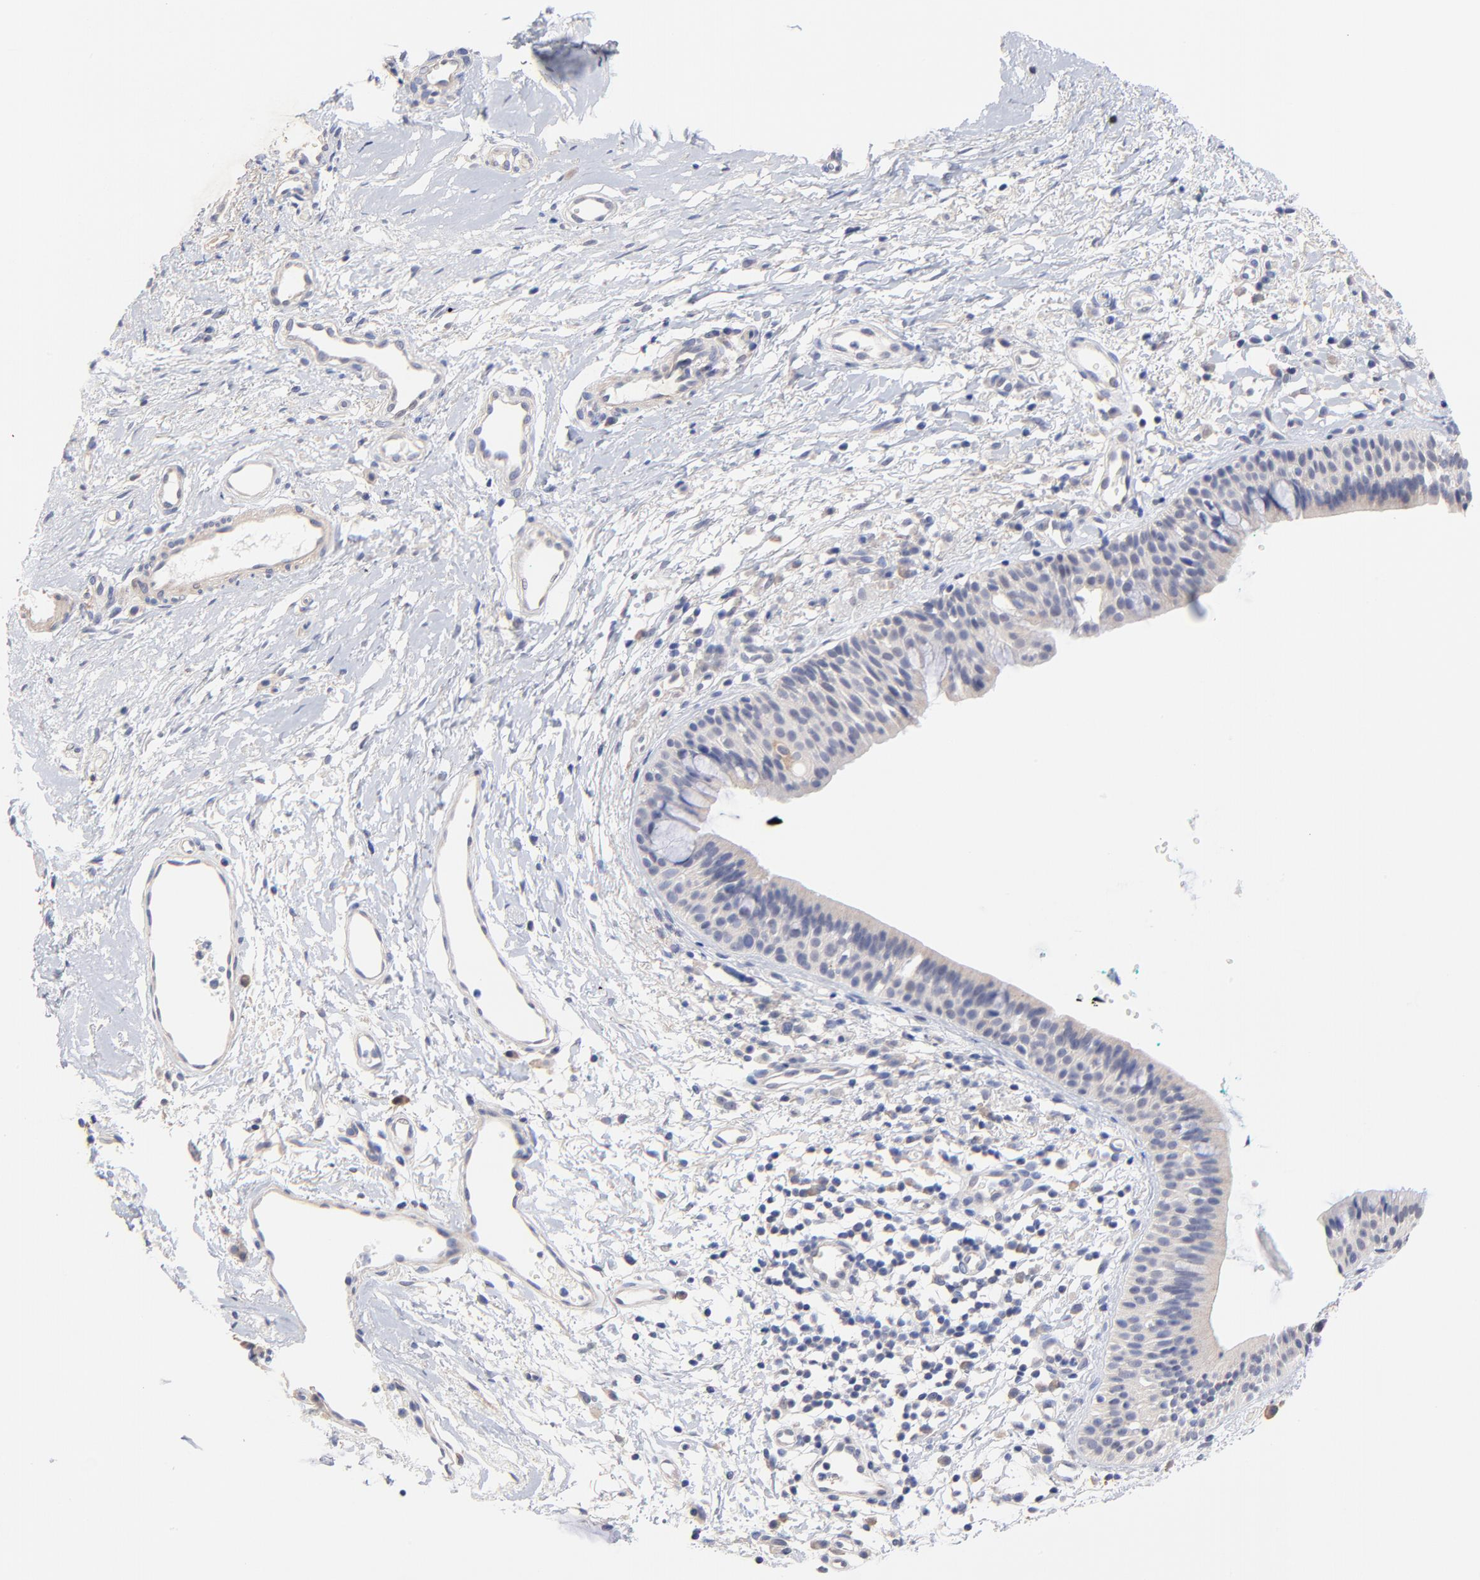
{"staining": {"intensity": "weak", "quantity": "25%-75%", "location": "cytoplasmic/membranous"}, "tissue": "nasopharynx", "cell_type": "Respiratory epithelial cells", "image_type": "normal", "snomed": [{"axis": "morphology", "description": "Normal tissue, NOS"}, {"axis": "morphology", "description": "Basal cell carcinoma"}, {"axis": "topography", "description": "Cartilage tissue"}, {"axis": "topography", "description": "Nasopharynx"}, {"axis": "topography", "description": "Oral tissue"}], "caption": "Nasopharynx stained with immunohistochemistry exhibits weak cytoplasmic/membranous positivity in approximately 25%-75% of respiratory epithelial cells. Nuclei are stained in blue.", "gene": "TWNK", "patient": {"sex": "female", "age": 77}}